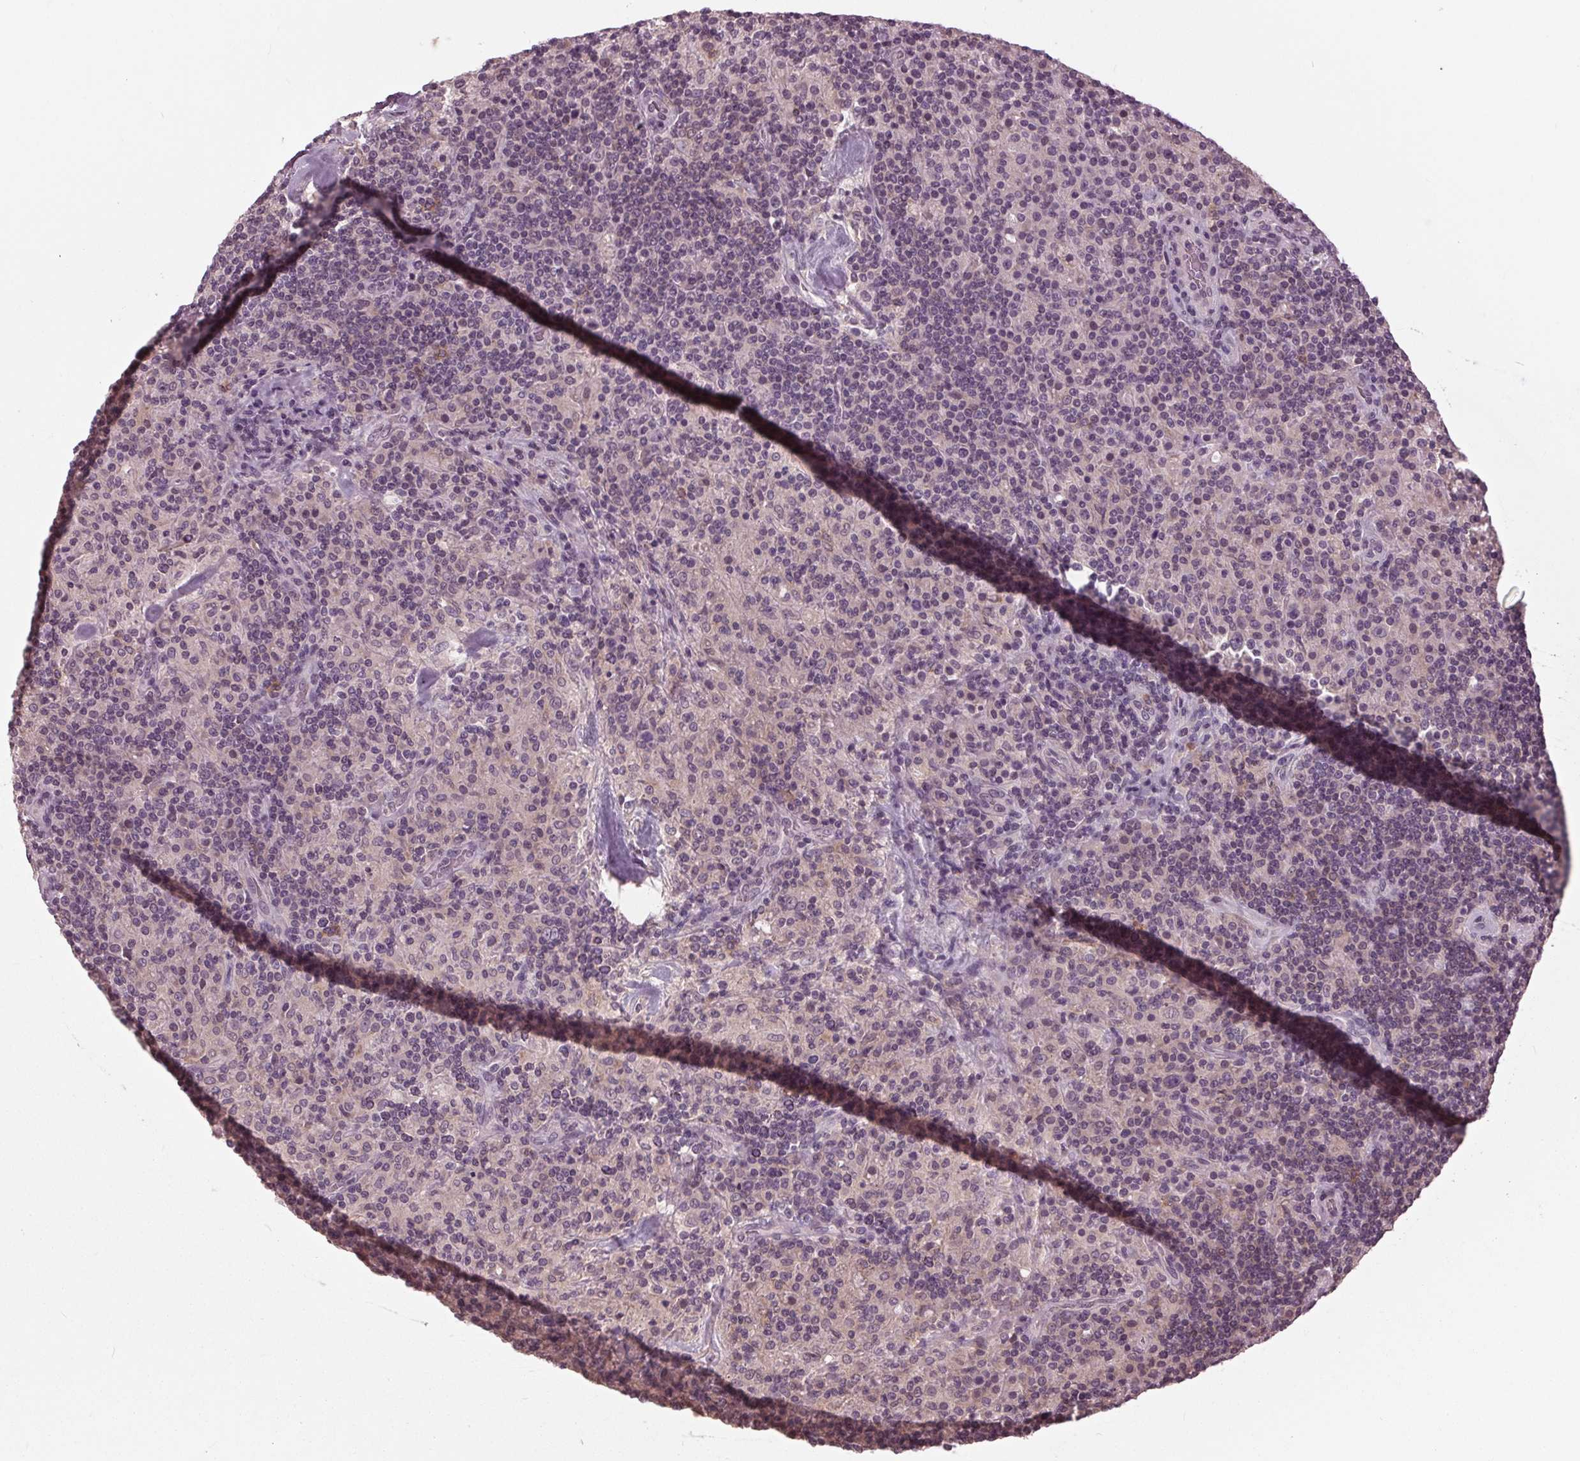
{"staining": {"intensity": "negative", "quantity": "none", "location": "none"}, "tissue": "lymphoma", "cell_type": "Tumor cells", "image_type": "cancer", "snomed": [{"axis": "morphology", "description": "Hodgkin's disease, NOS"}, {"axis": "topography", "description": "Lymph node"}], "caption": "This is an immunohistochemistry (IHC) histopathology image of lymphoma. There is no positivity in tumor cells.", "gene": "SIGLEC6", "patient": {"sex": "male", "age": 70}}